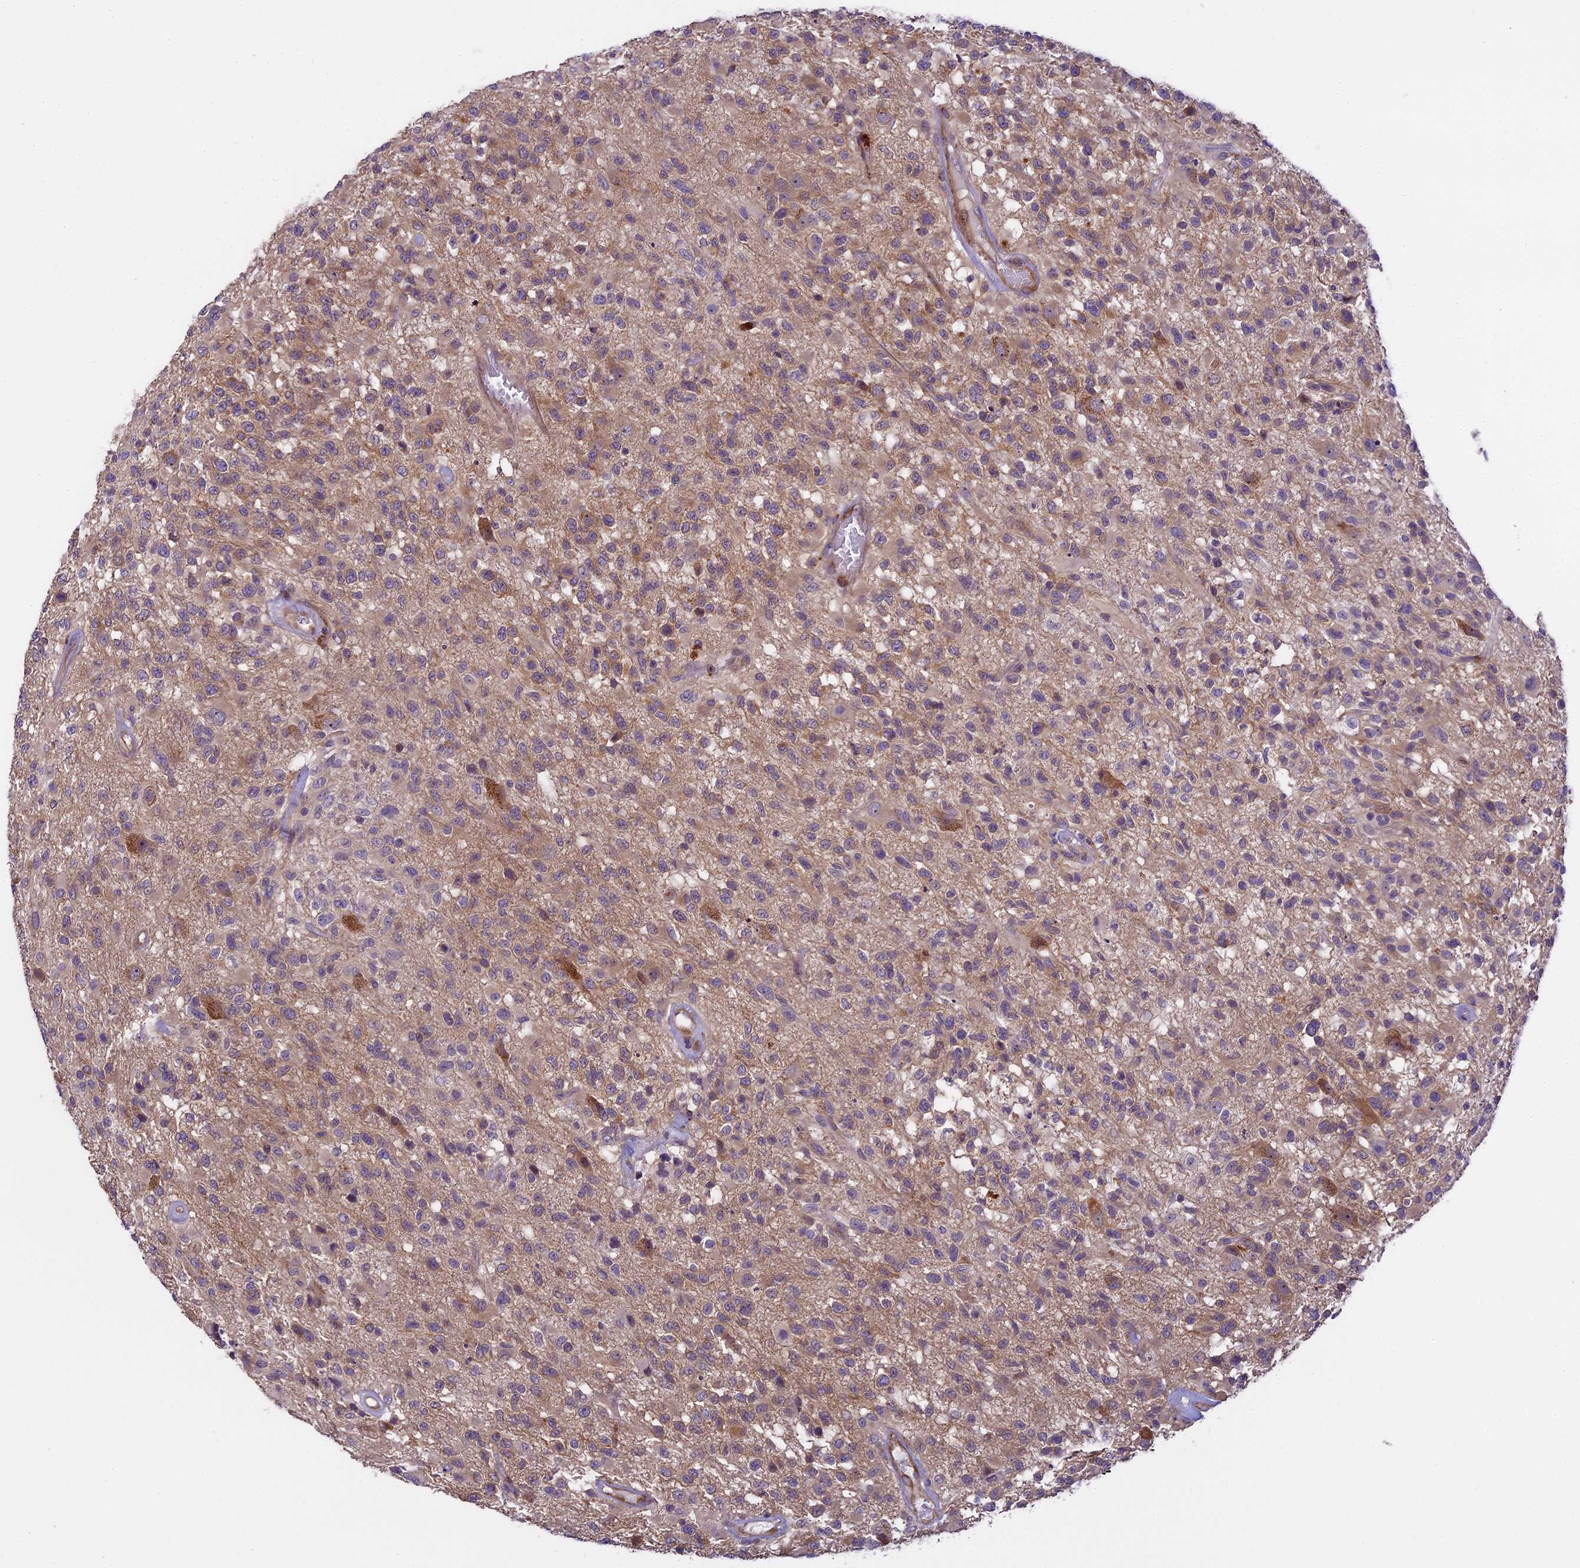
{"staining": {"intensity": "weak", "quantity": "25%-75%", "location": "cytoplasmic/membranous"}, "tissue": "glioma", "cell_type": "Tumor cells", "image_type": "cancer", "snomed": [{"axis": "morphology", "description": "Glioma, malignant, High grade"}, {"axis": "morphology", "description": "Glioblastoma, NOS"}, {"axis": "topography", "description": "Brain"}], "caption": "Protein staining of malignant glioma (high-grade) tissue reveals weak cytoplasmic/membranous staining in about 25%-75% of tumor cells. The protein is shown in brown color, while the nuclei are stained blue.", "gene": "SPIRE1", "patient": {"sex": "male", "age": 60}}